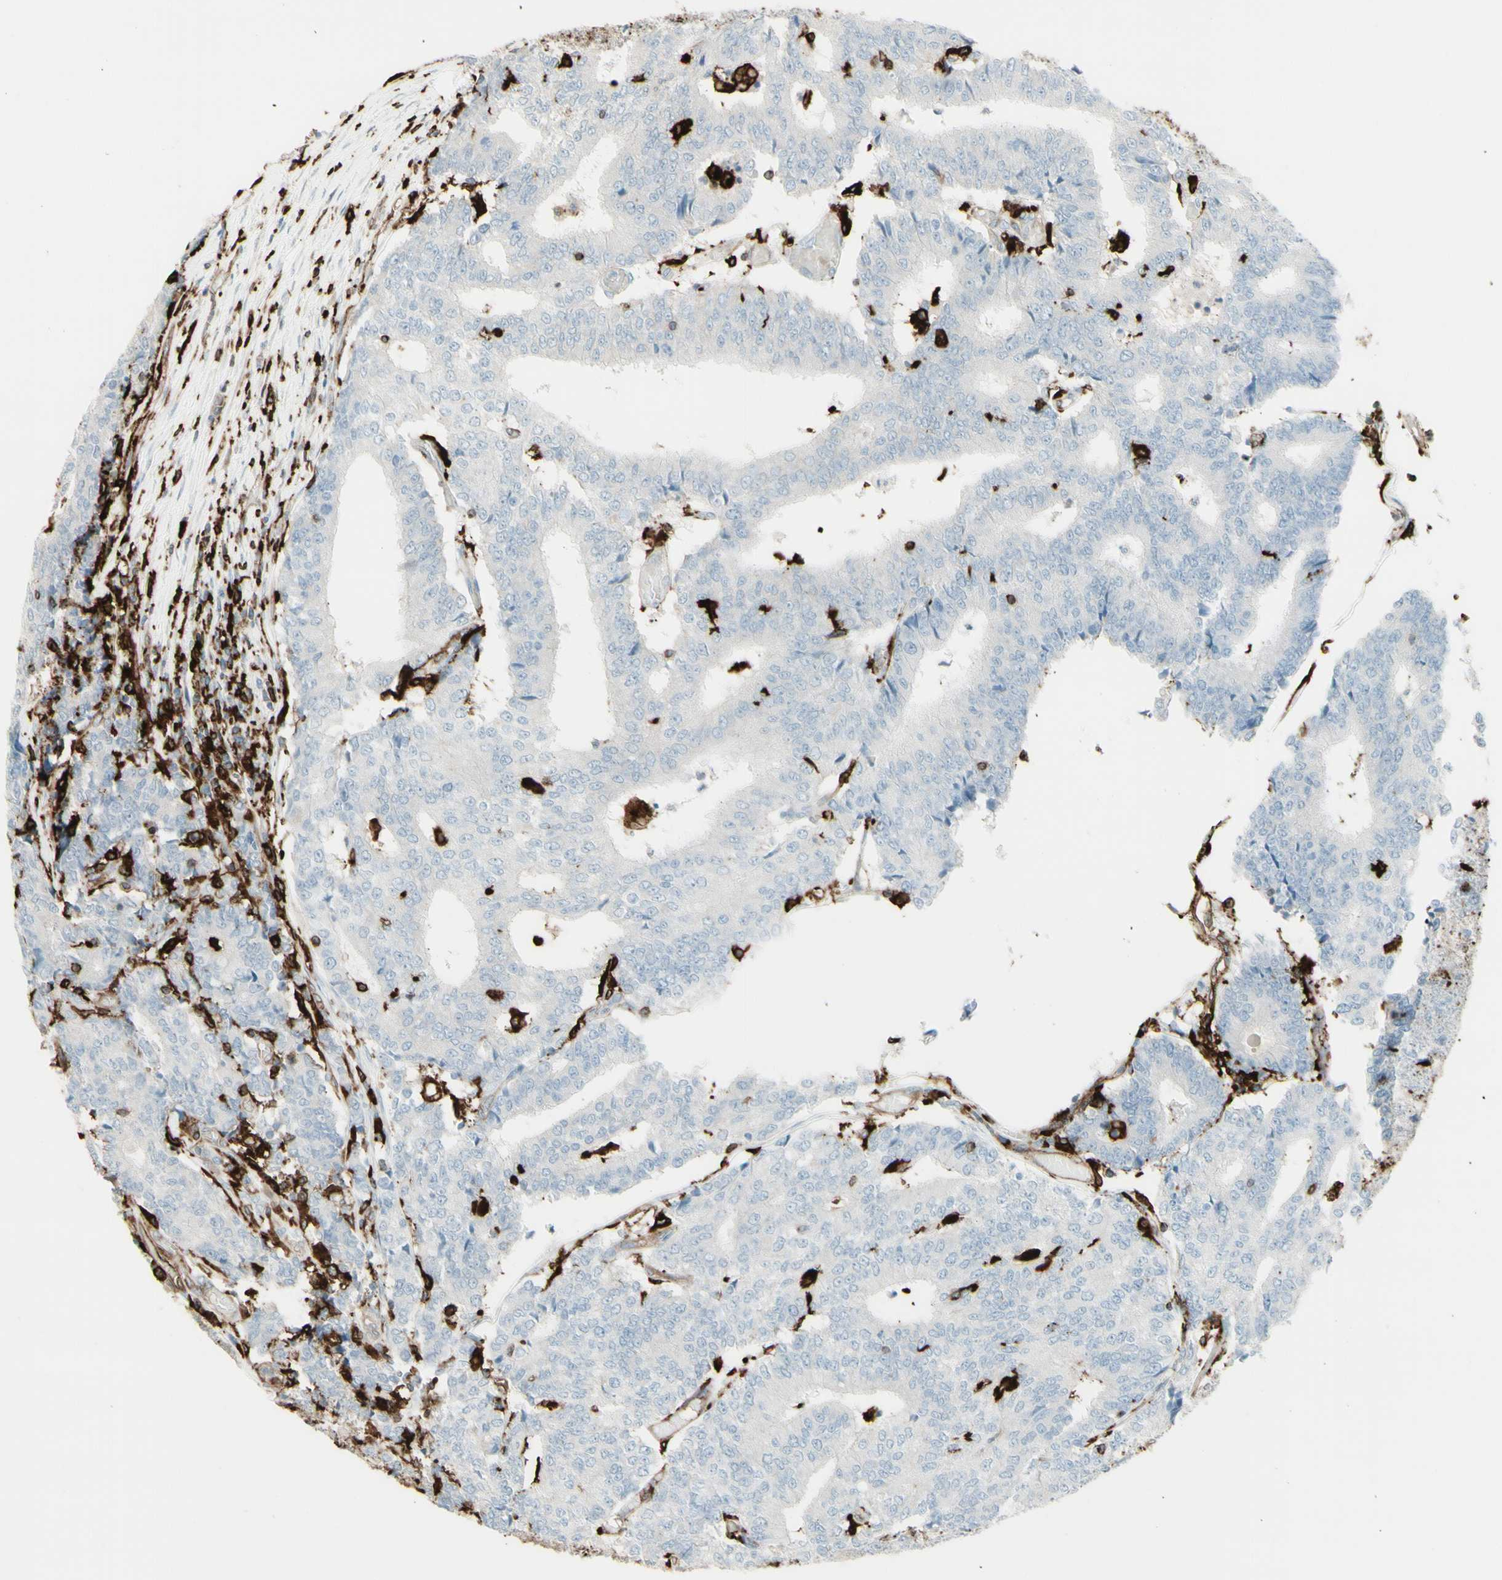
{"staining": {"intensity": "negative", "quantity": "none", "location": "none"}, "tissue": "prostate cancer", "cell_type": "Tumor cells", "image_type": "cancer", "snomed": [{"axis": "morphology", "description": "Normal tissue, NOS"}, {"axis": "morphology", "description": "Adenocarcinoma, High grade"}, {"axis": "topography", "description": "Prostate"}, {"axis": "topography", "description": "Seminal veicle"}], "caption": "This is a photomicrograph of immunohistochemistry (IHC) staining of prostate cancer (high-grade adenocarcinoma), which shows no staining in tumor cells. The staining is performed using DAB (3,3'-diaminobenzidine) brown chromogen with nuclei counter-stained in using hematoxylin.", "gene": "HLA-DPB1", "patient": {"sex": "male", "age": 55}}